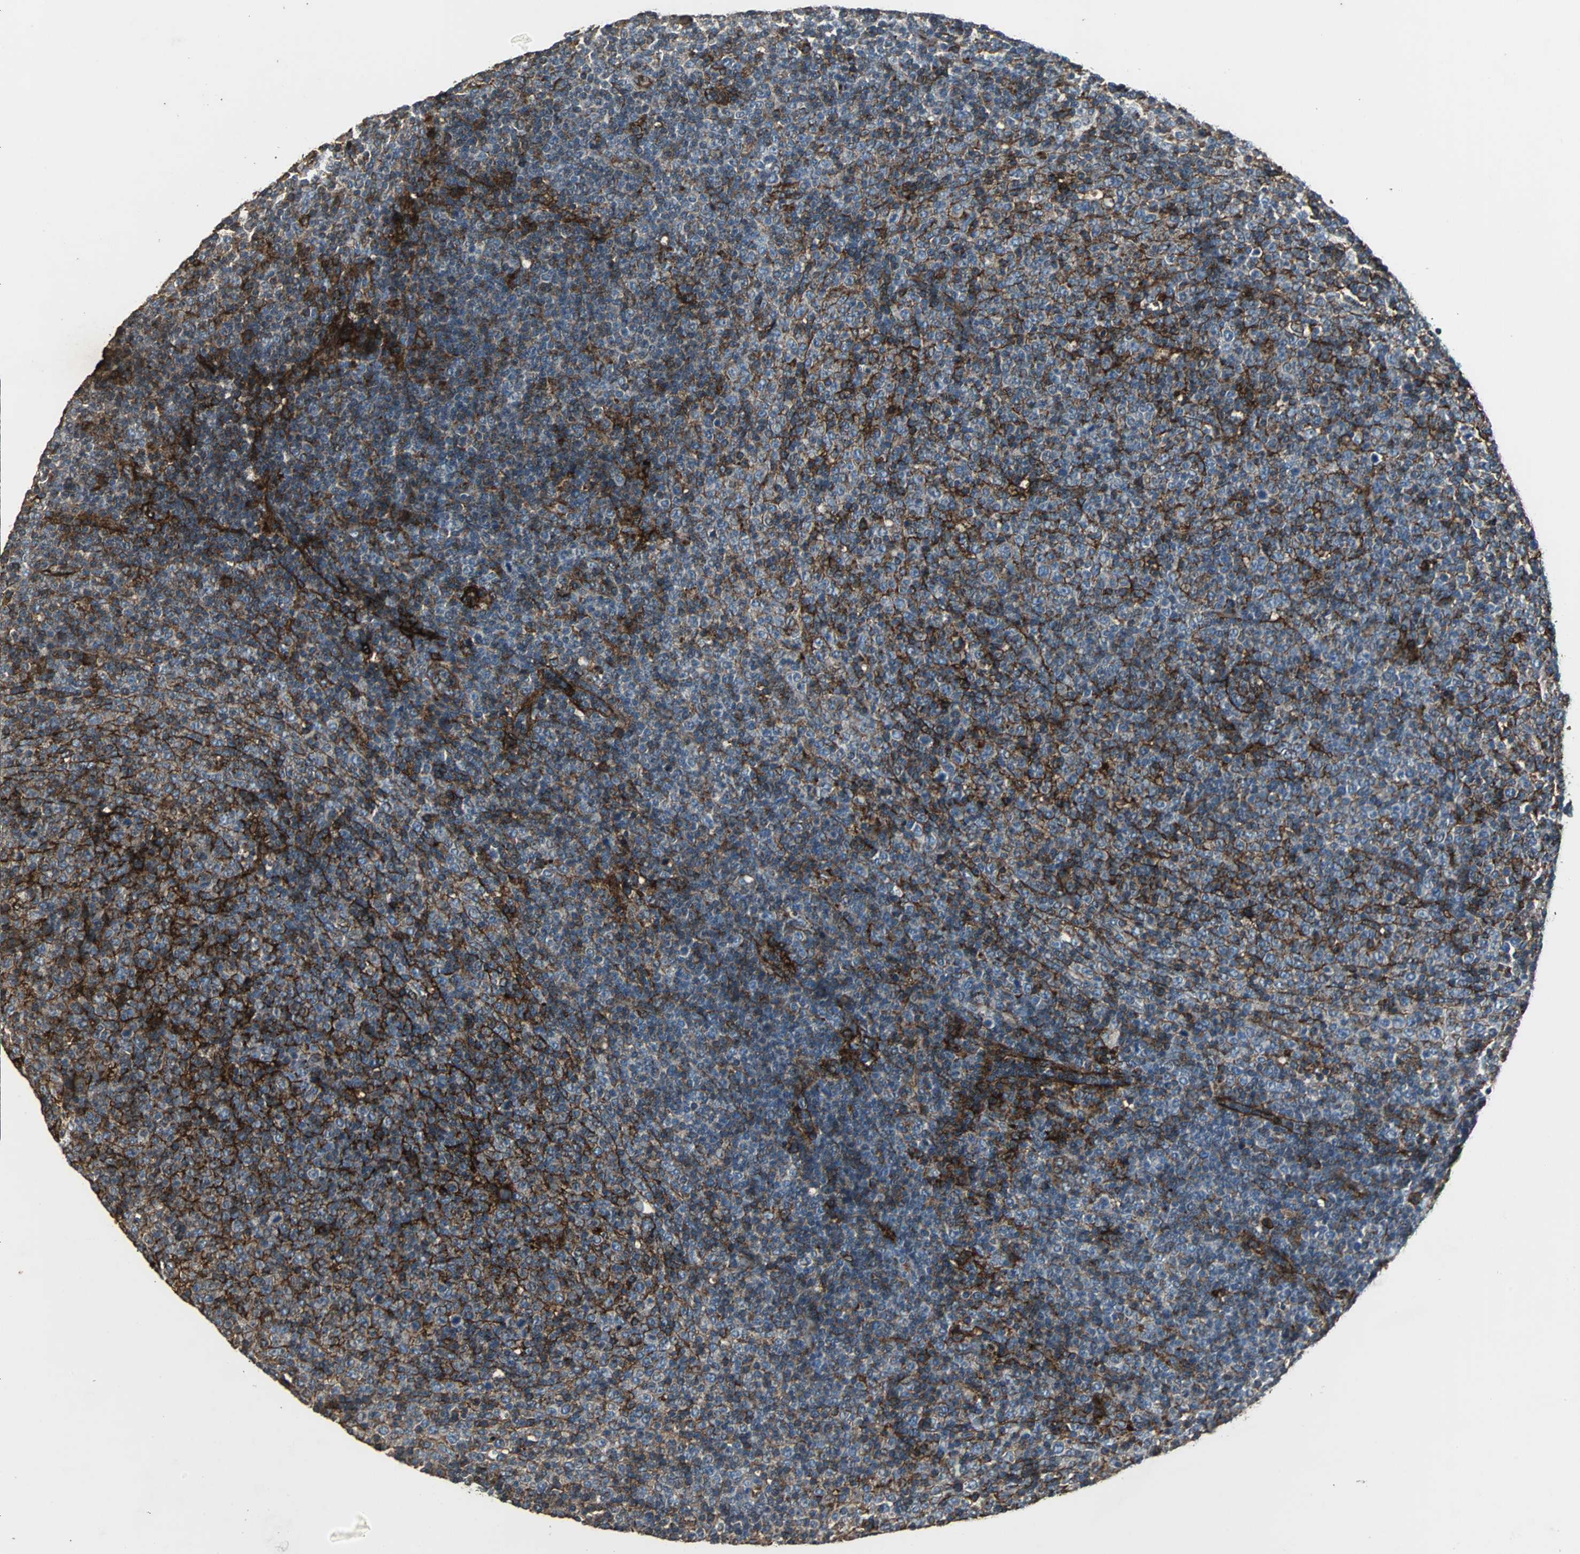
{"staining": {"intensity": "moderate", "quantity": "25%-75%", "location": "cytoplasmic/membranous"}, "tissue": "lymphoma", "cell_type": "Tumor cells", "image_type": "cancer", "snomed": [{"axis": "morphology", "description": "Malignant lymphoma, non-Hodgkin's type, Low grade"}, {"axis": "topography", "description": "Lymph node"}], "caption": "Immunohistochemistry (IHC) of low-grade malignant lymphoma, non-Hodgkin's type displays medium levels of moderate cytoplasmic/membranous positivity in approximately 25%-75% of tumor cells.", "gene": "F11R", "patient": {"sex": "male", "age": 70}}